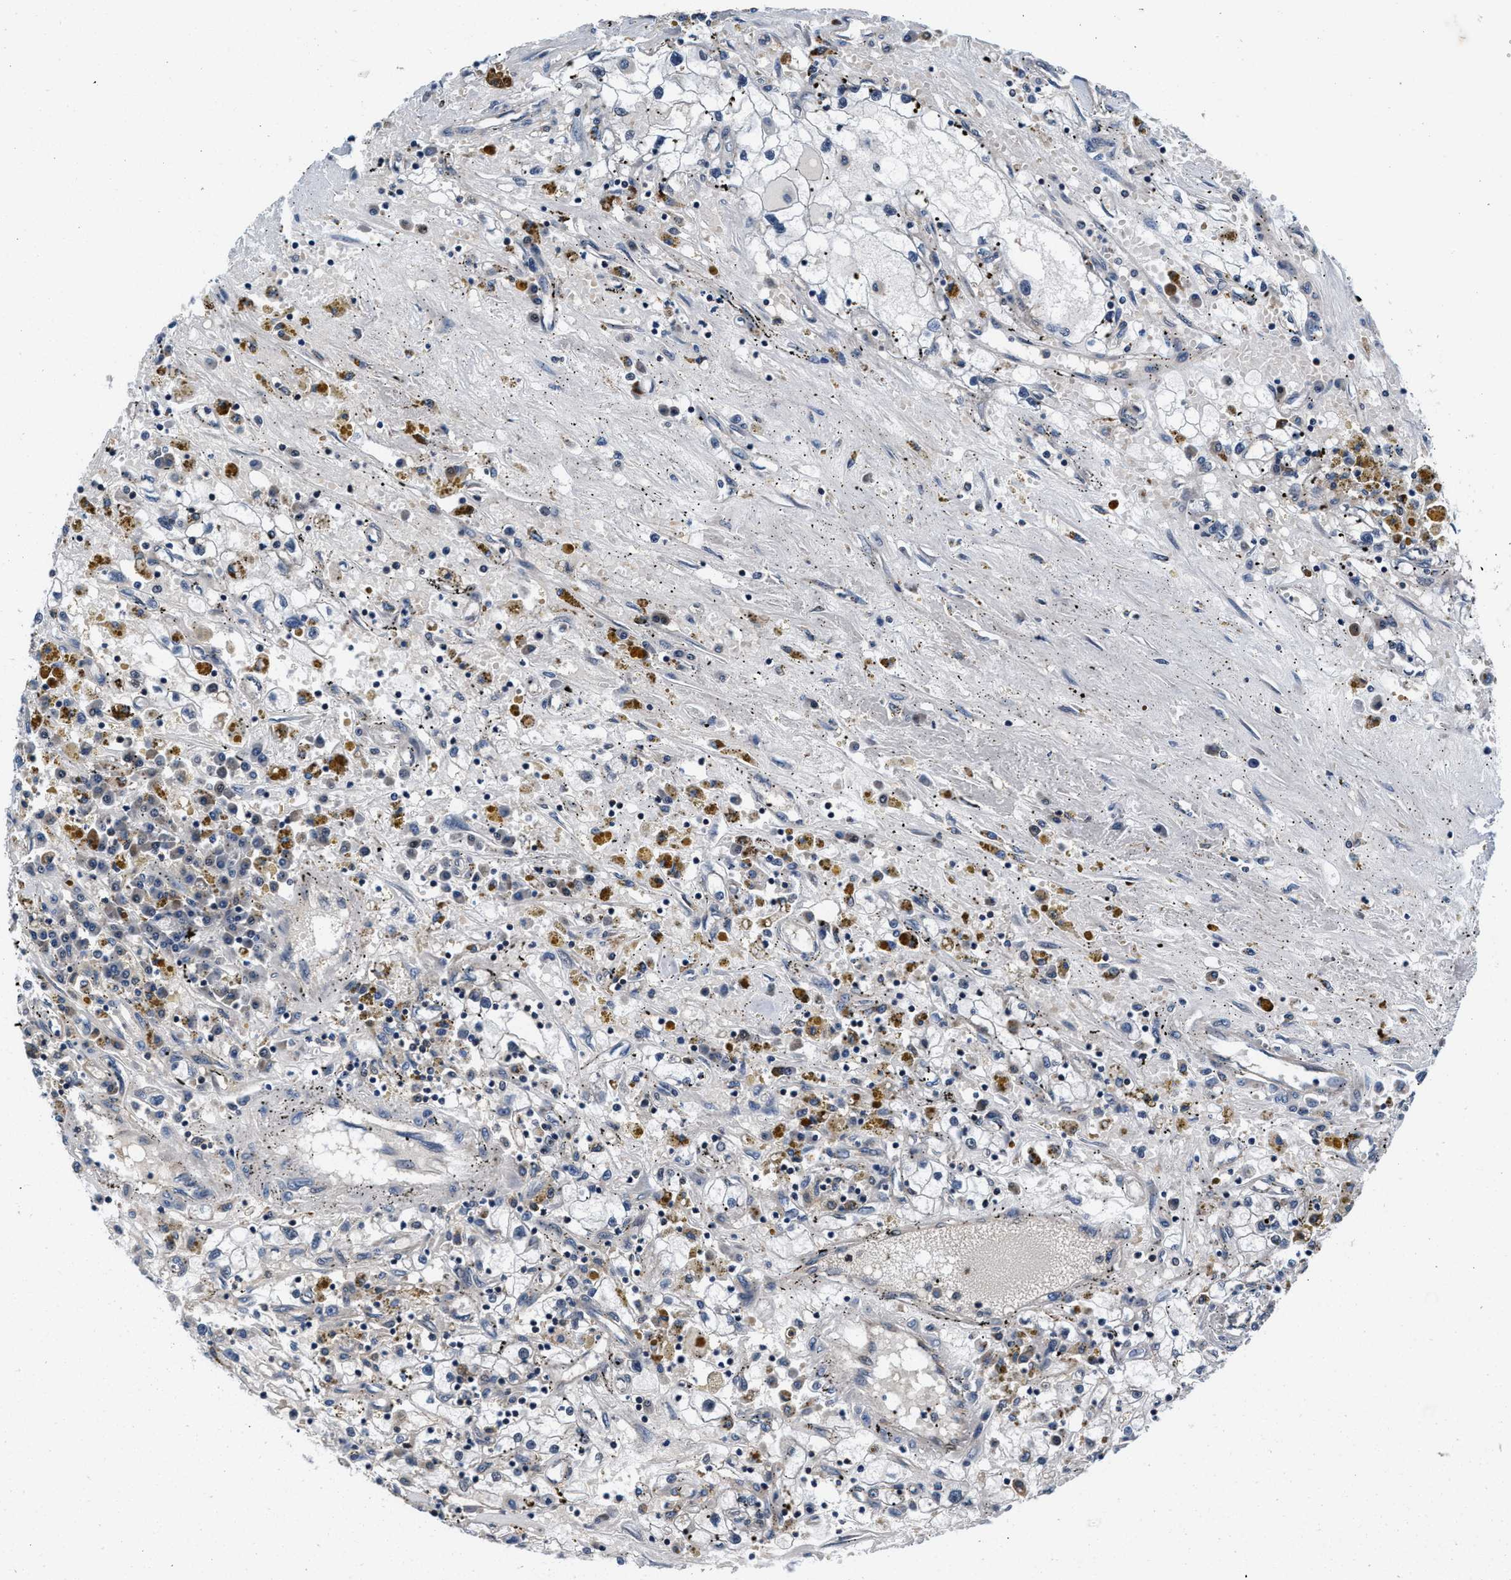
{"staining": {"intensity": "negative", "quantity": "none", "location": "none"}, "tissue": "renal cancer", "cell_type": "Tumor cells", "image_type": "cancer", "snomed": [{"axis": "morphology", "description": "Adenocarcinoma, NOS"}, {"axis": "topography", "description": "Kidney"}], "caption": "Photomicrograph shows no protein expression in tumor cells of renal cancer (adenocarcinoma) tissue.", "gene": "PRPSAP2", "patient": {"sex": "male", "age": 56}}